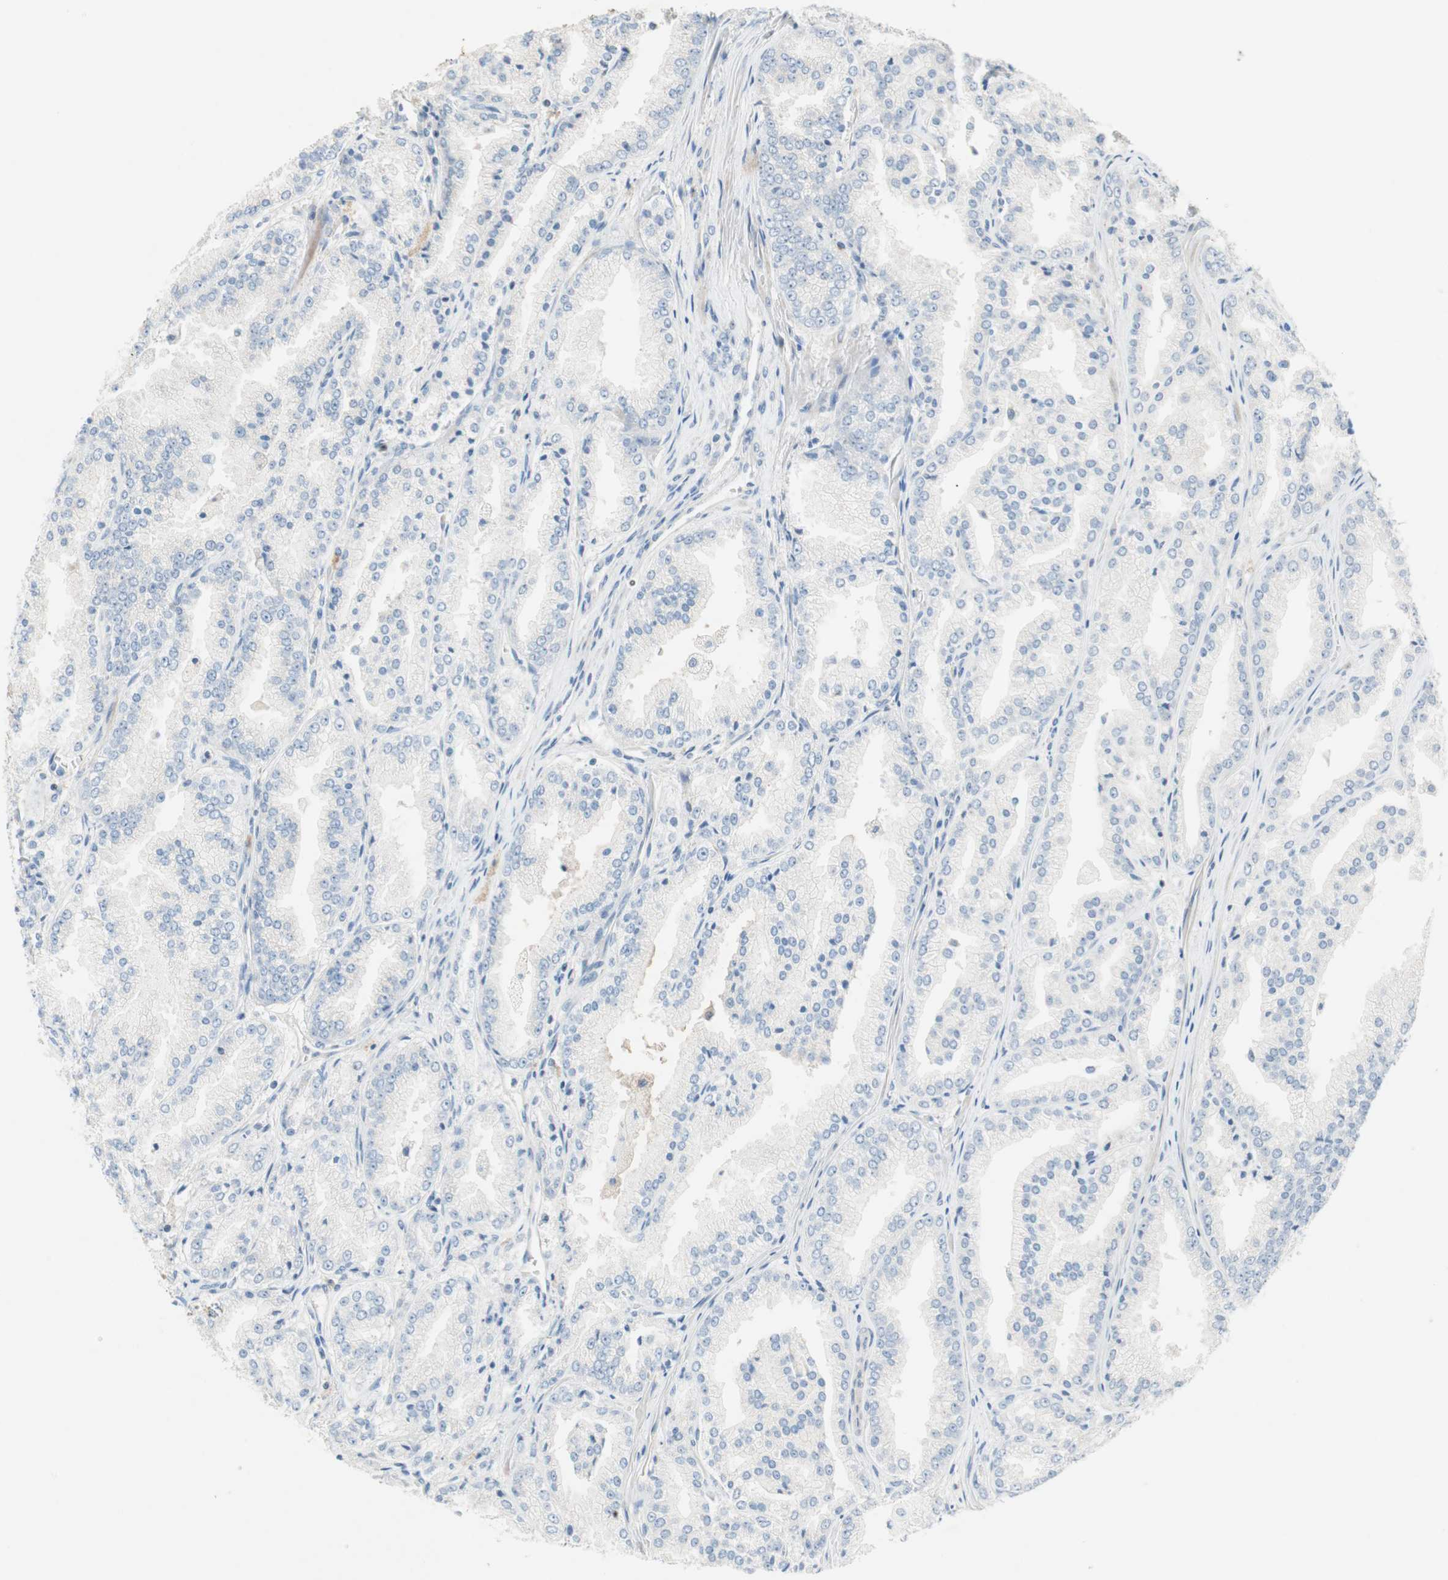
{"staining": {"intensity": "negative", "quantity": "none", "location": "none"}, "tissue": "prostate cancer", "cell_type": "Tumor cells", "image_type": "cancer", "snomed": [{"axis": "morphology", "description": "Adenocarcinoma, High grade"}, {"axis": "topography", "description": "Prostate"}], "caption": "Histopathology image shows no significant protein expression in tumor cells of prostate adenocarcinoma (high-grade). The staining is performed using DAB brown chromogen with nuclei counter-stained in using hematoxylin.", "gene": "PDZK1", "patient": {"sex": "male", "age": 61}}